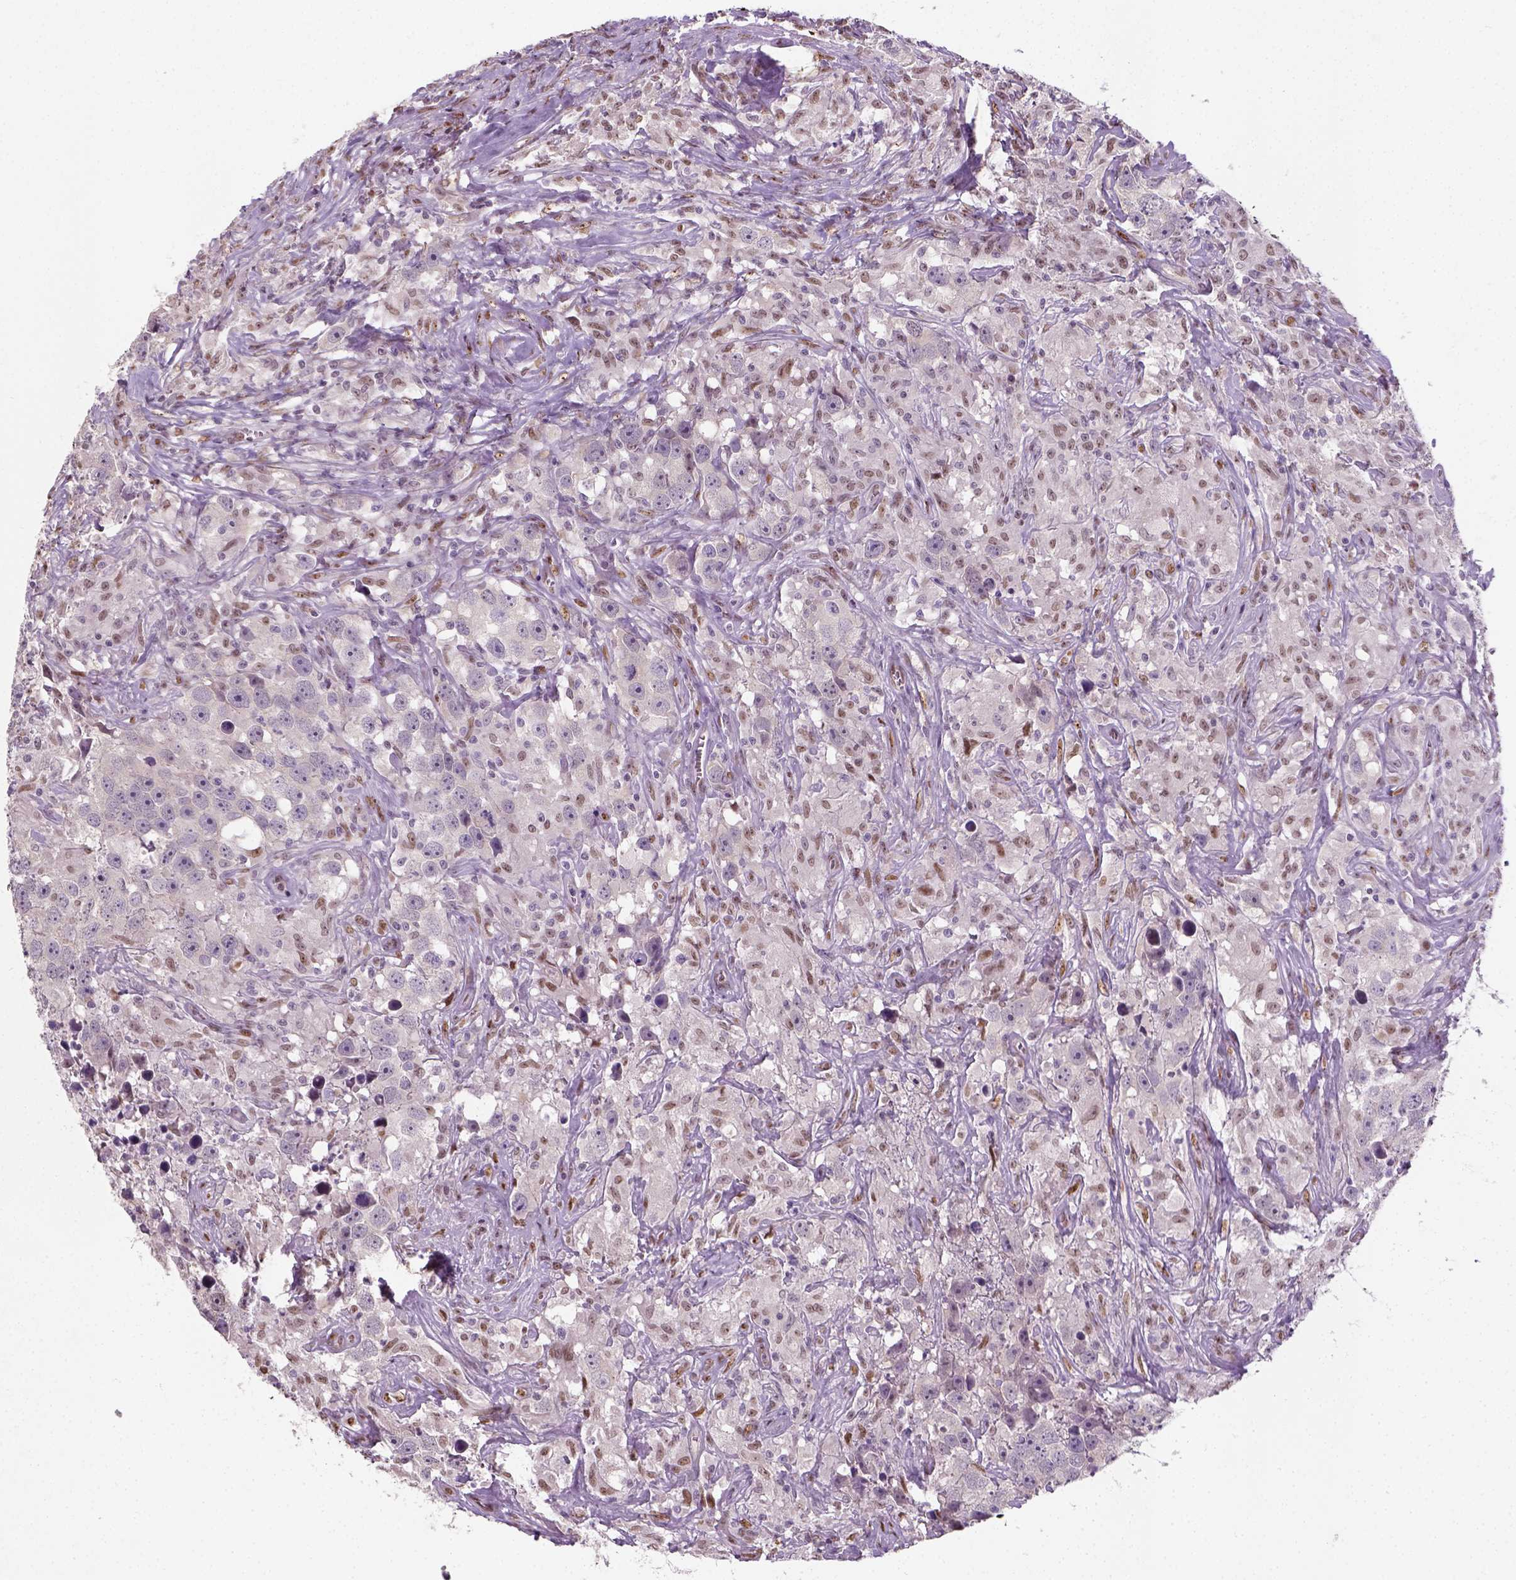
{"staining": {"intensity": "negative", "quantity": "none", "location": "none"}, "tissue": "testis cancer", "cell_type": "Tumor cells", "image_type": "cancer", "snomed": [{"axis": "morphology", "description": "Seminoma, NOS"}, {"axis": "topography", "description": "Testis"}], "caption": "A histopathology image of testis cancer stained for a protein displays no brown staining in tumor cells. (DAB (3,3'-diaminobenzidine) IHC visualized using brightfield microscopy, high magnification).", "gene": "C1orf112", "patient": {"sex": "male", "age": 49}}